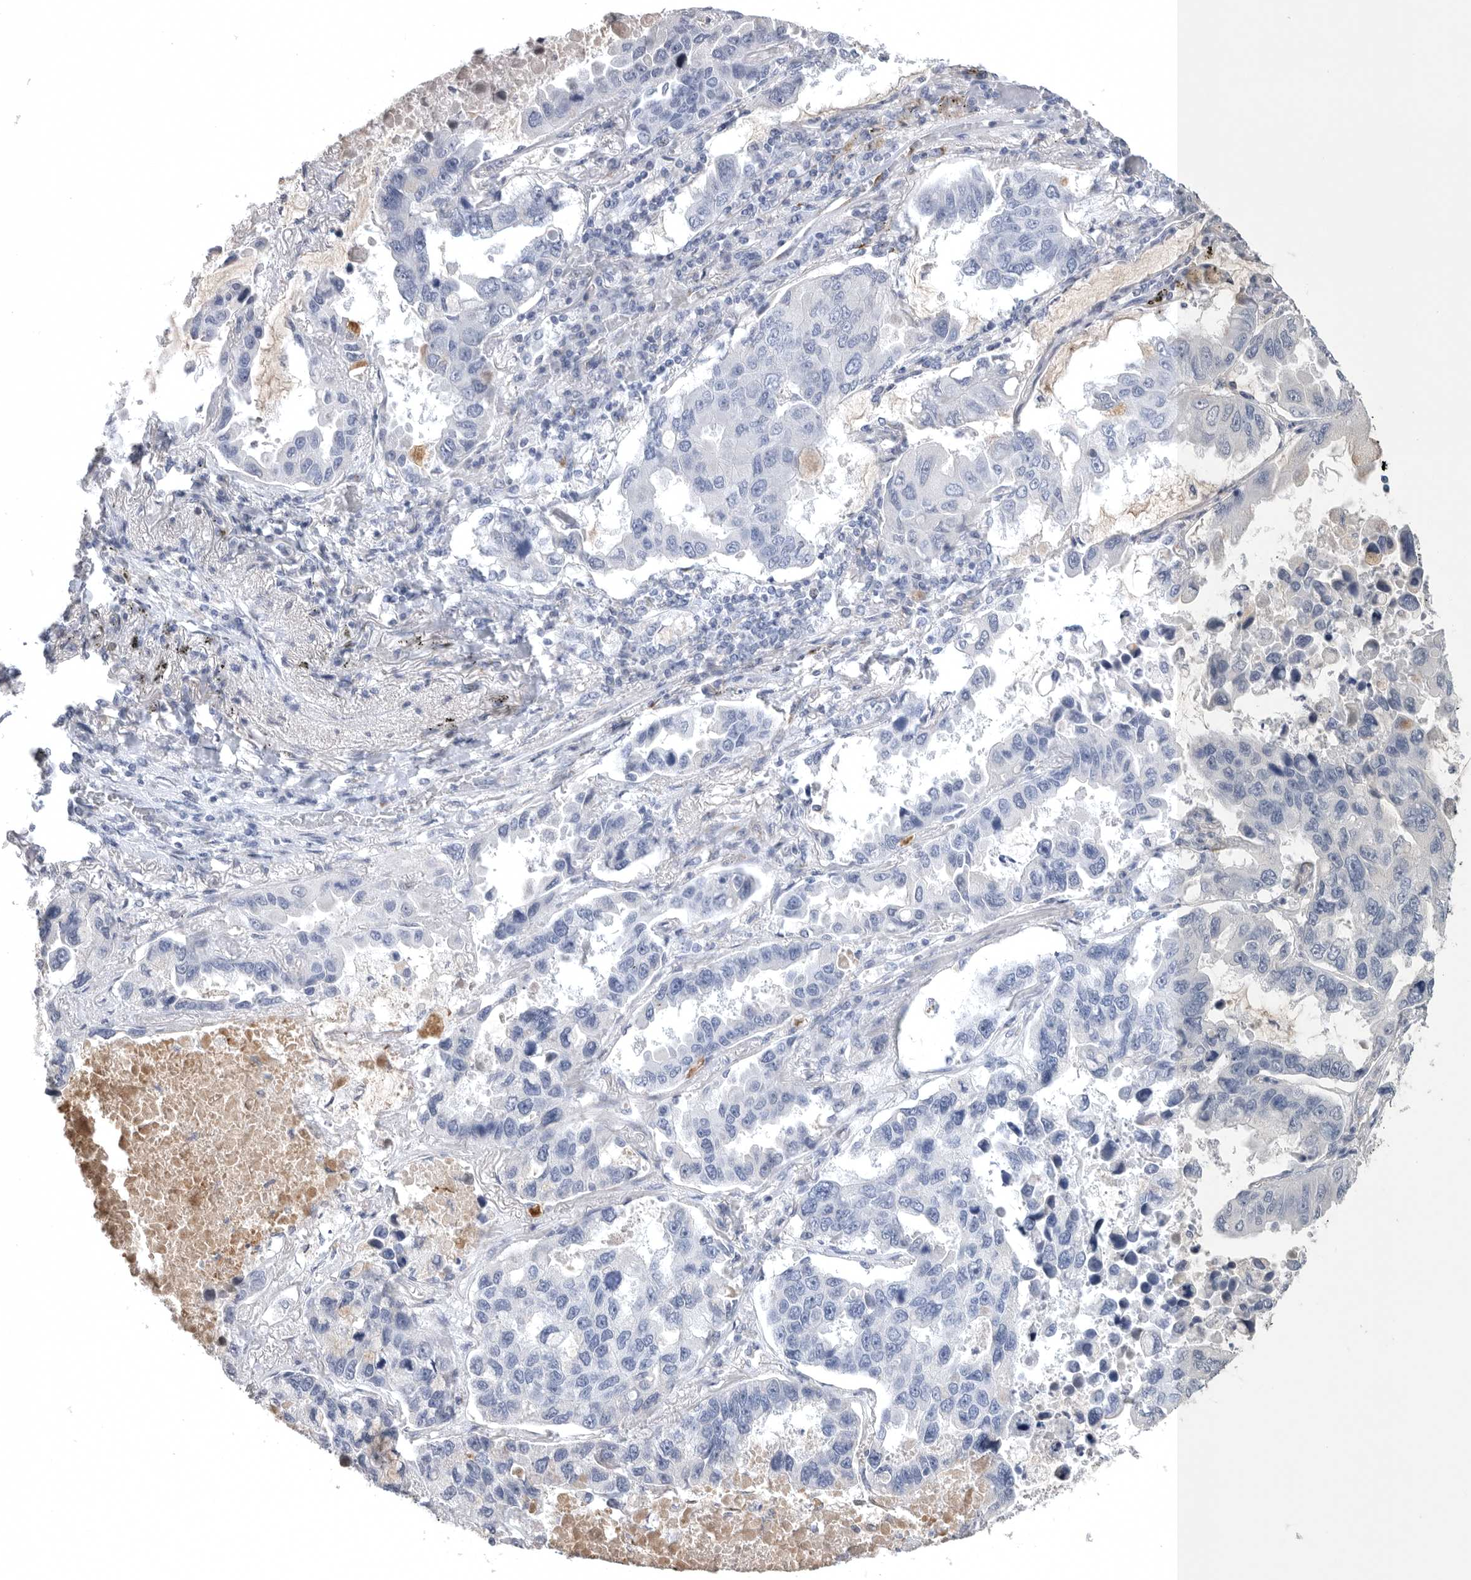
{"staining": {"intensity": "negative", "quantity": "none", "location": "none"}, "tissue": "lung cancer", "cell_type": "Tumor cells", "image_type": "cancer", "snomed": [{"axis": "morphology", "description": "Adenocarcinoma, NOS"}, {"axis": "topography", "description": "Lung"}], "caption": "Immunohistochemical staining of human lung cancer displays no significant staining in tumor cells.", "gene": "TIMP1", "patient": {"sex": "male", "age": 64}}